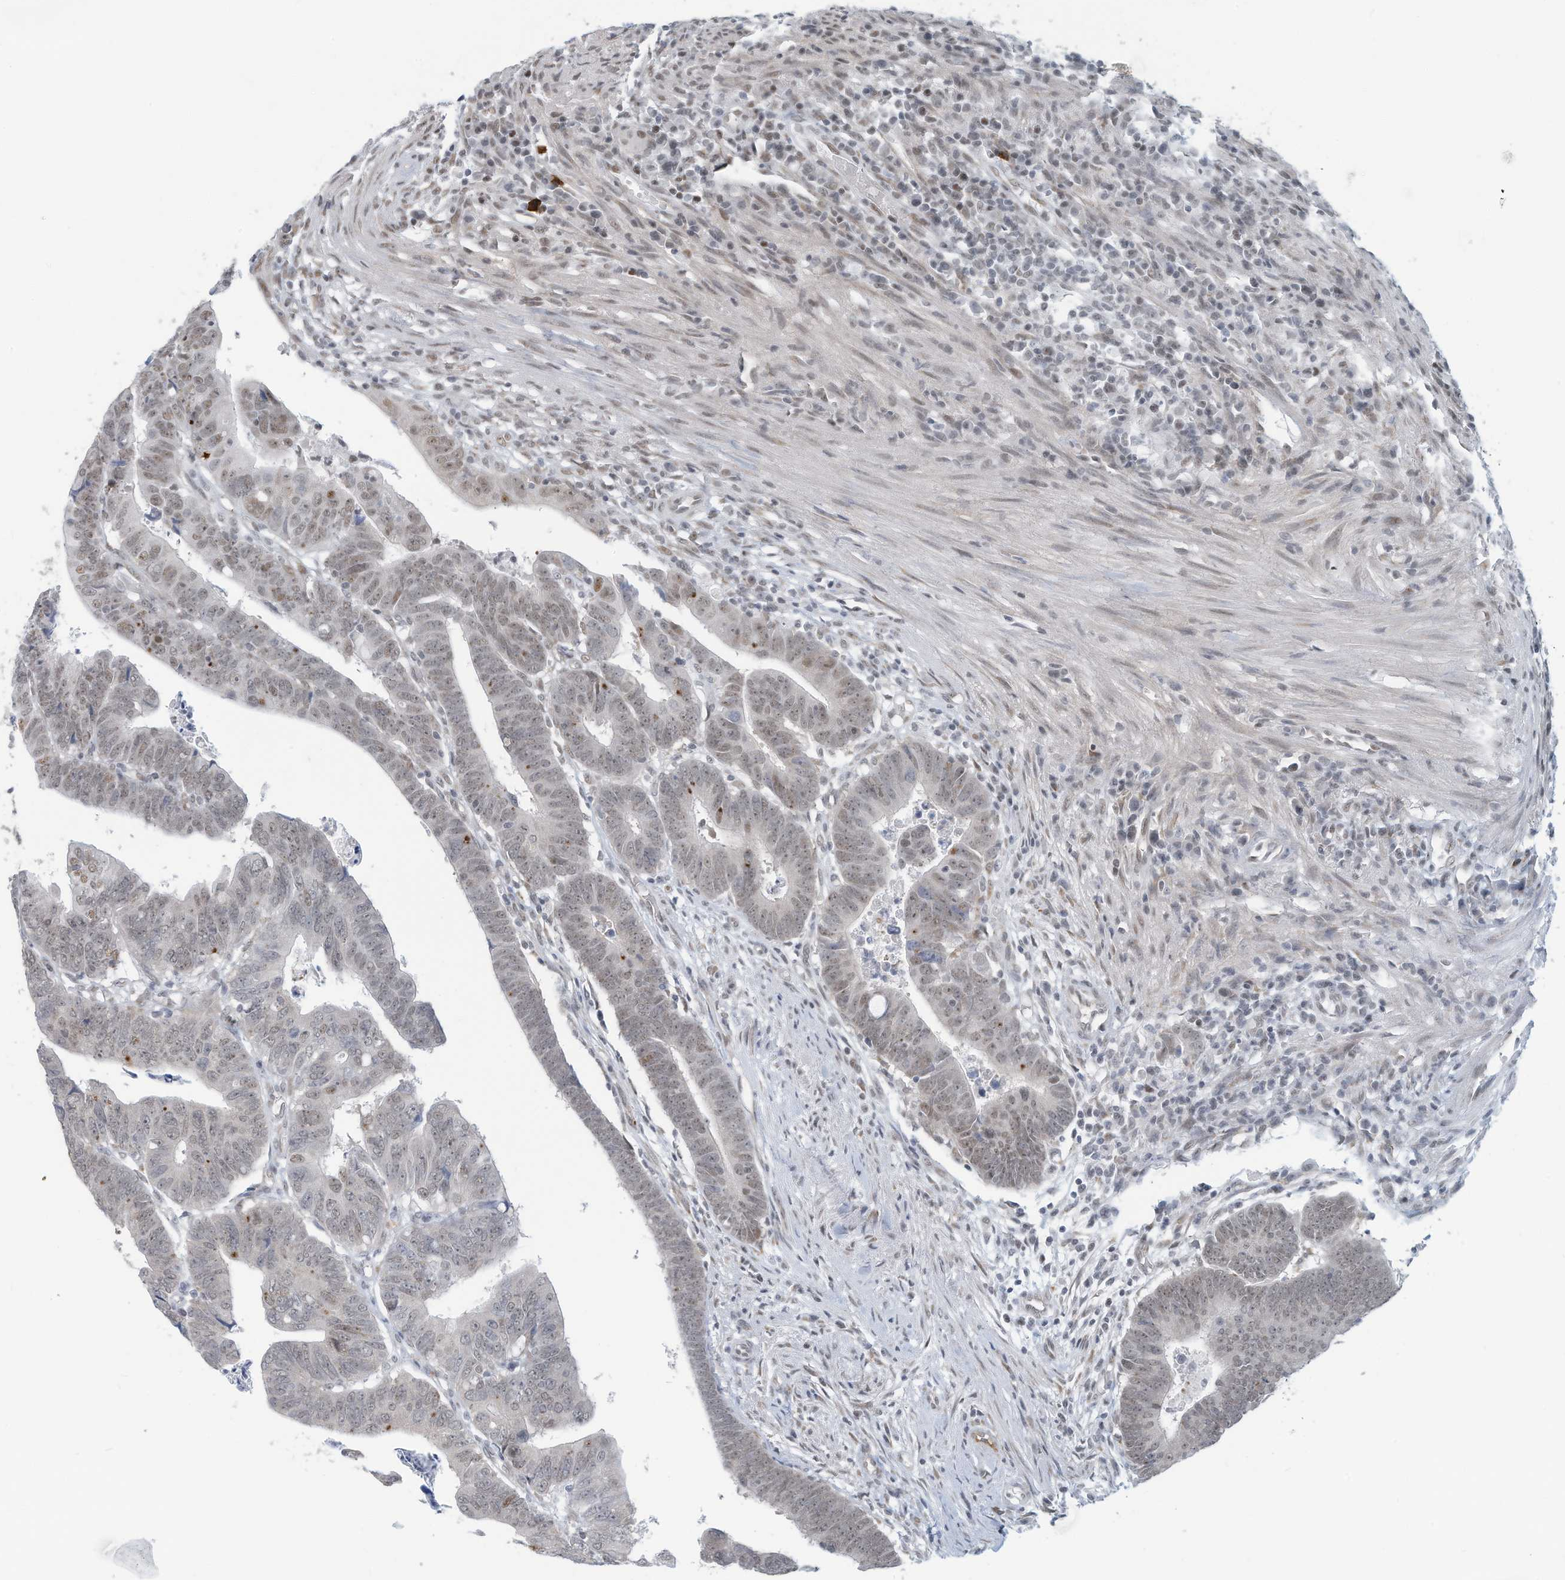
{"staining": {"intensity": "moderate", "quantity": ">75%", "location": "nuclear"}, "tissue": "colorectal cancer", "cell_type": "Tumor cells", "image_type": "cancer", "snomed": [{"axis": "morphology", "description": "Adenocarcinoma, NOS"}, {"axis": "topography", "description": "Rectum"}], "caption": "Protein expression by IHC demonstrates moderate nuclear staining in about >75% of tumor cells in colorectal cancer.", "gene": "SARNP", "patient": {"sex": "female", "age": 65}}